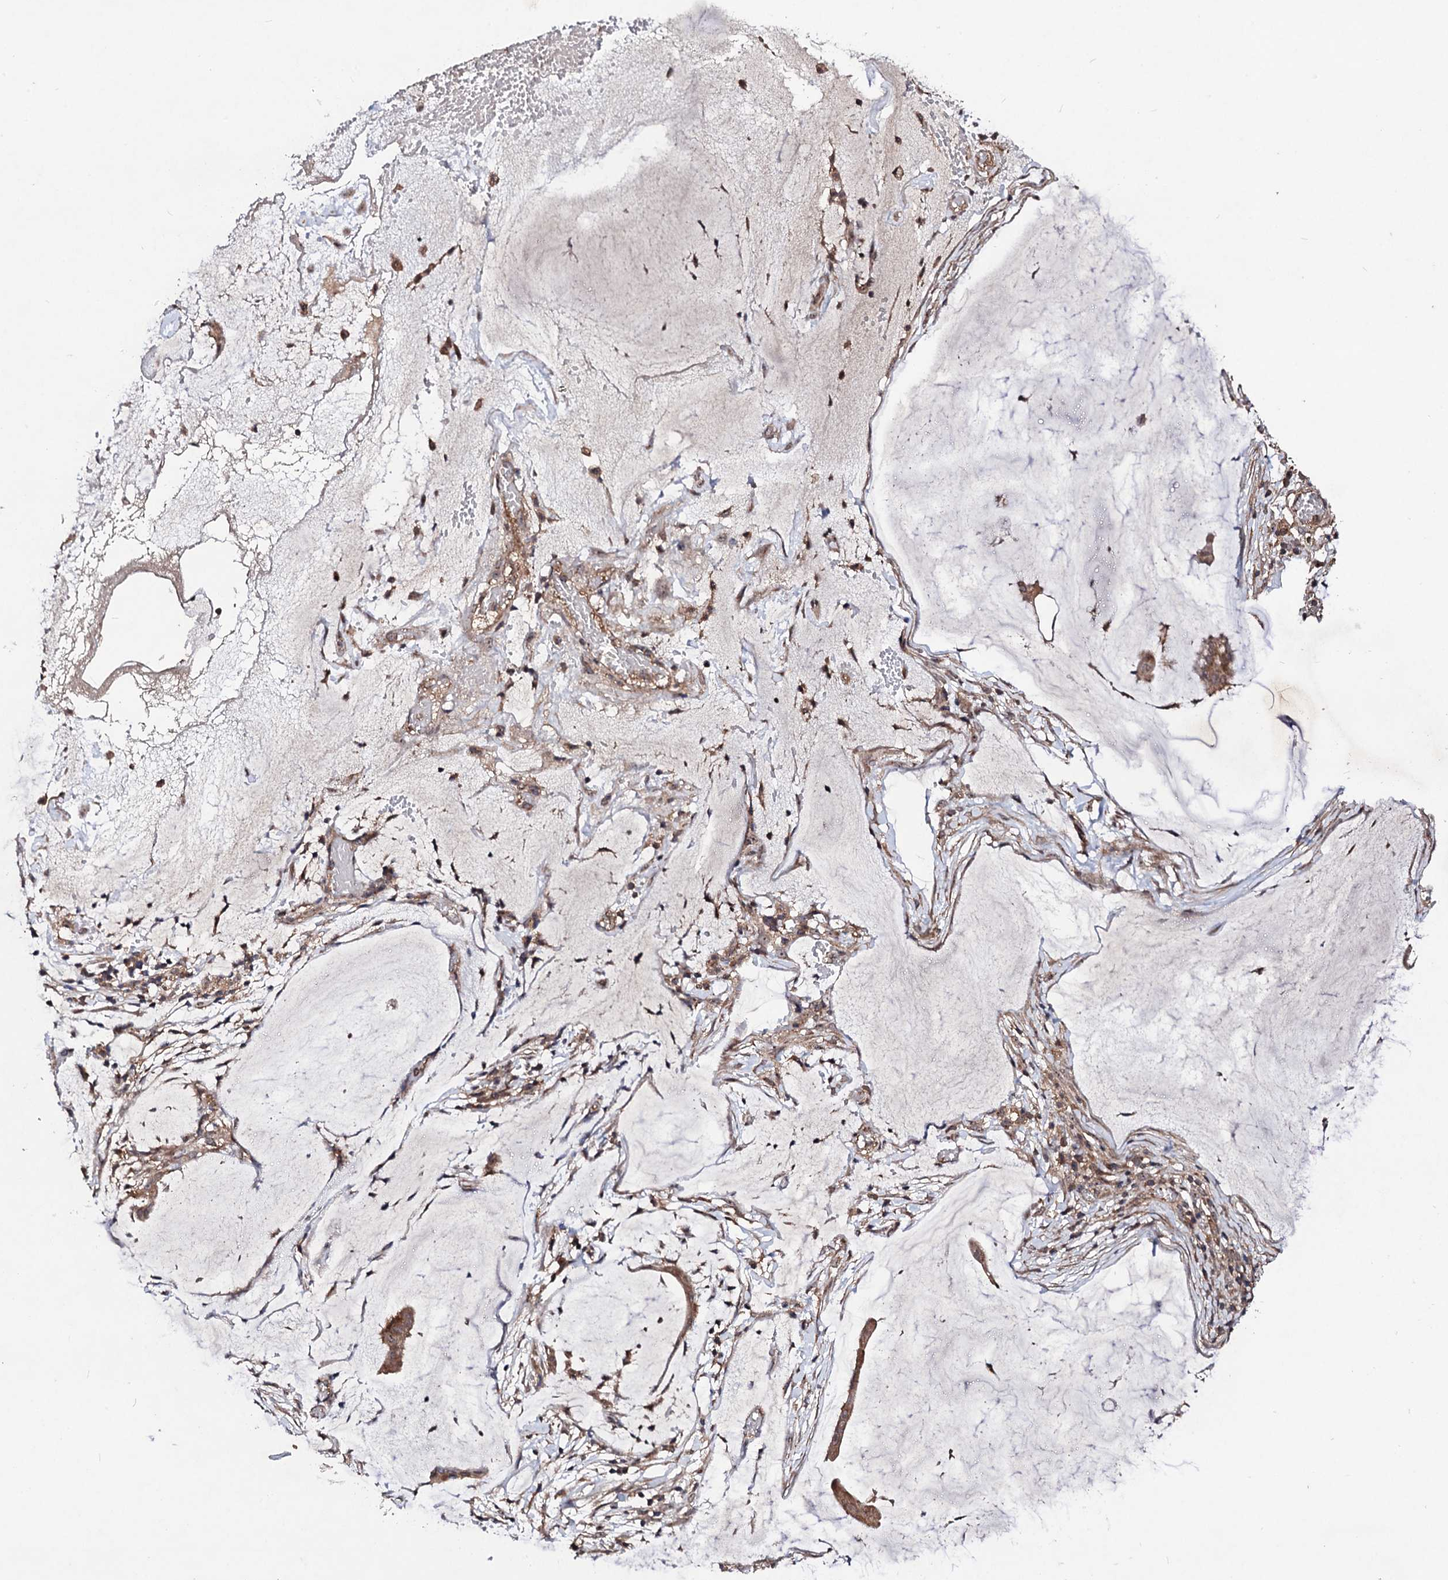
{"staining": {"intensity": "moderate", "quantity": ">75%", "location": "cytoplasmic/membranous"}, "tissue": "ovarian cancer", "cell_type": "Tumor cells", "image_type": "cancer", "snomed": [{"axis": "morphology", "description": "Cystadenocarcinoma, mucinous, NOS"}, {"axis": "topography", "description": "Ovary"}], "caption": "Immunohistochemical staining of human ovarian cancer (mucinous cystadenocarcinoma) displays moderate cytoplasmic/membranous protein expression in approximately >75% of tumor cells.", "gene": "KXD1", "patient": {"sex": "female", "age": 73}}